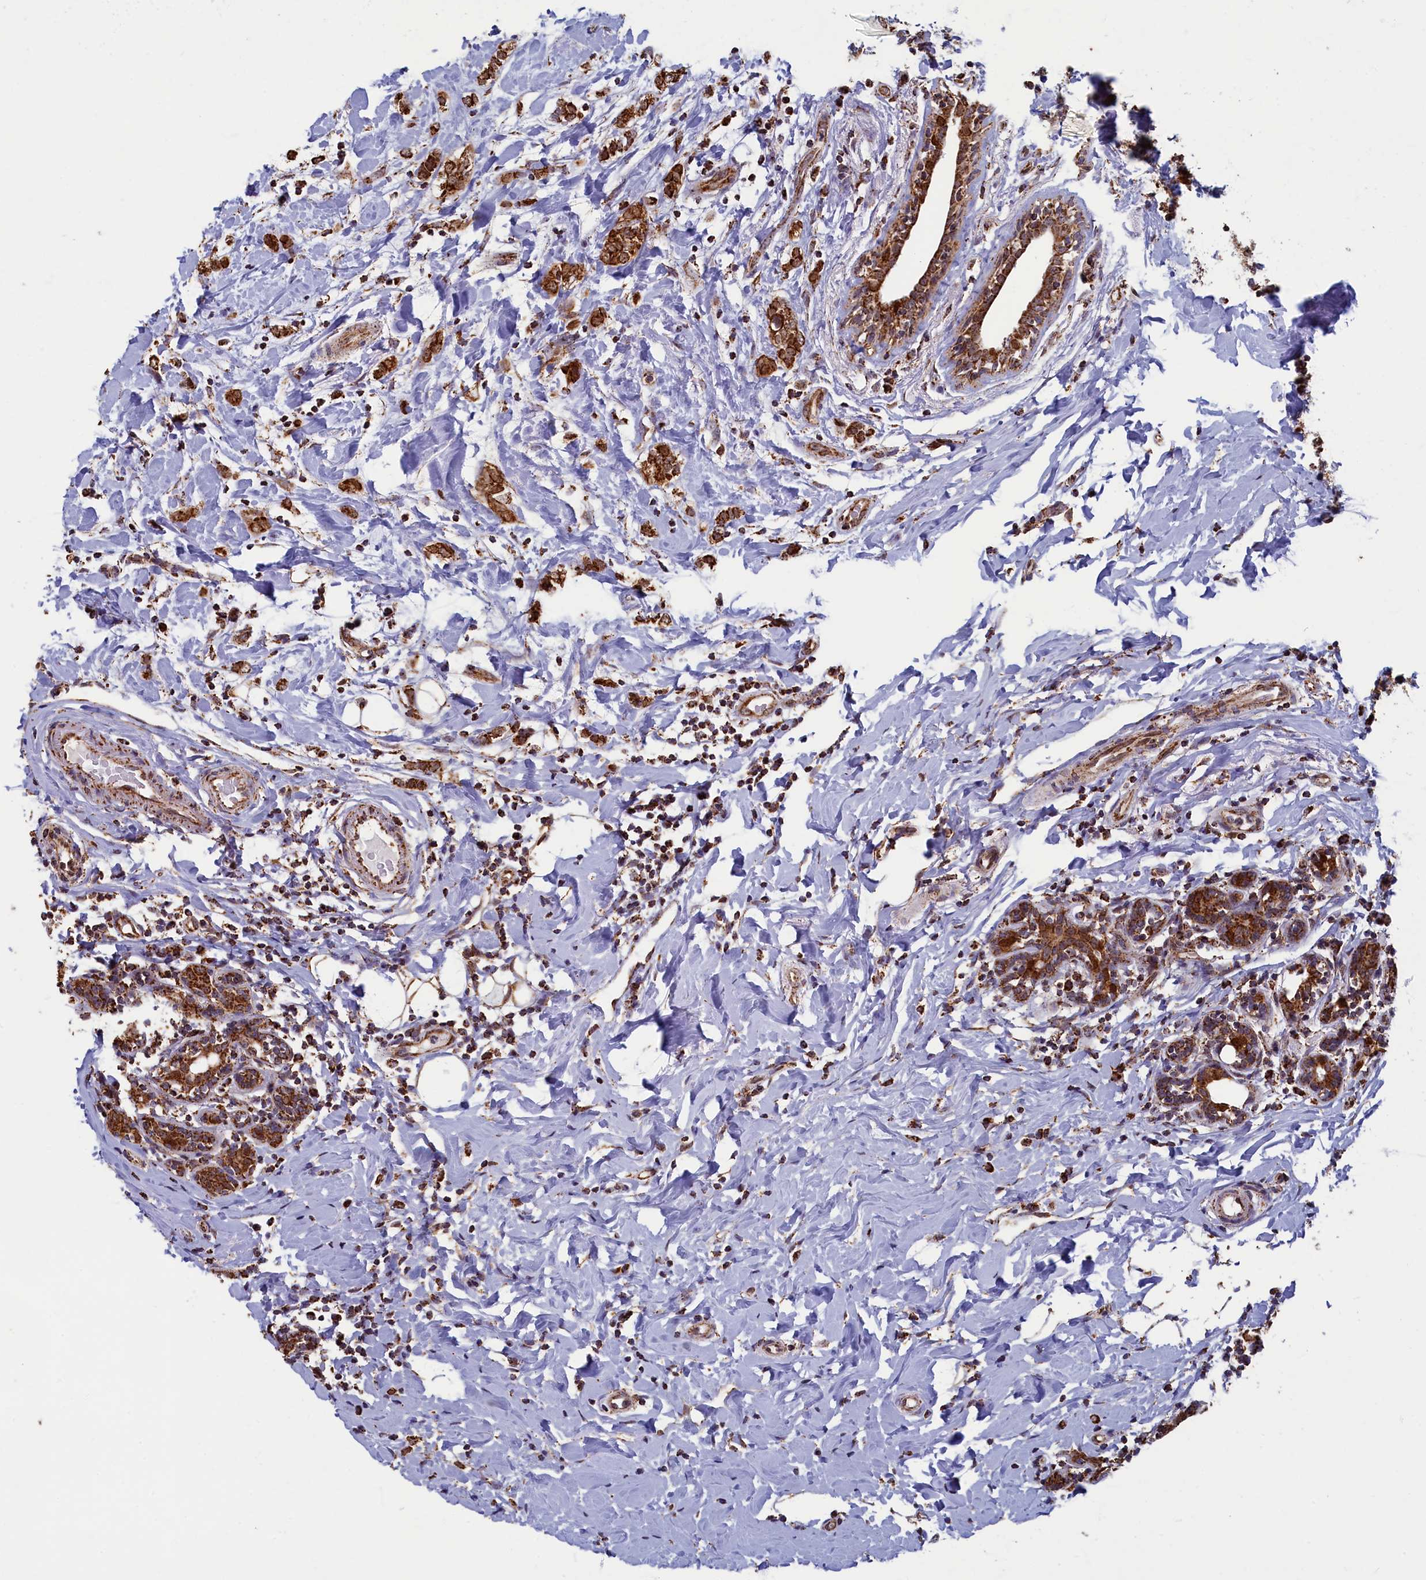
{"staining": {"intensity": "strong", "quantity": ">75%", "location": "cytoplasmic/membranous"}, "tissue": "breast cancer", "cell_type": "Tumor cells", "image_type": "cancer", "snomed": [{"axis": "morphology", "description": "Normal tissue, NOS"}, {"axis": "morphology", "description": "Lobular carcinoma"}, {"axis": "topography", "description": "Breast"}], "caption": "This is an image of immunohistochemistry staining of breast cancer (lobular carcinoma), which shows strong staining in the cytoplasmic/membranous of tumor cells.", "gene": "SPR", "patient": {"sex": "female", "age": 47}}